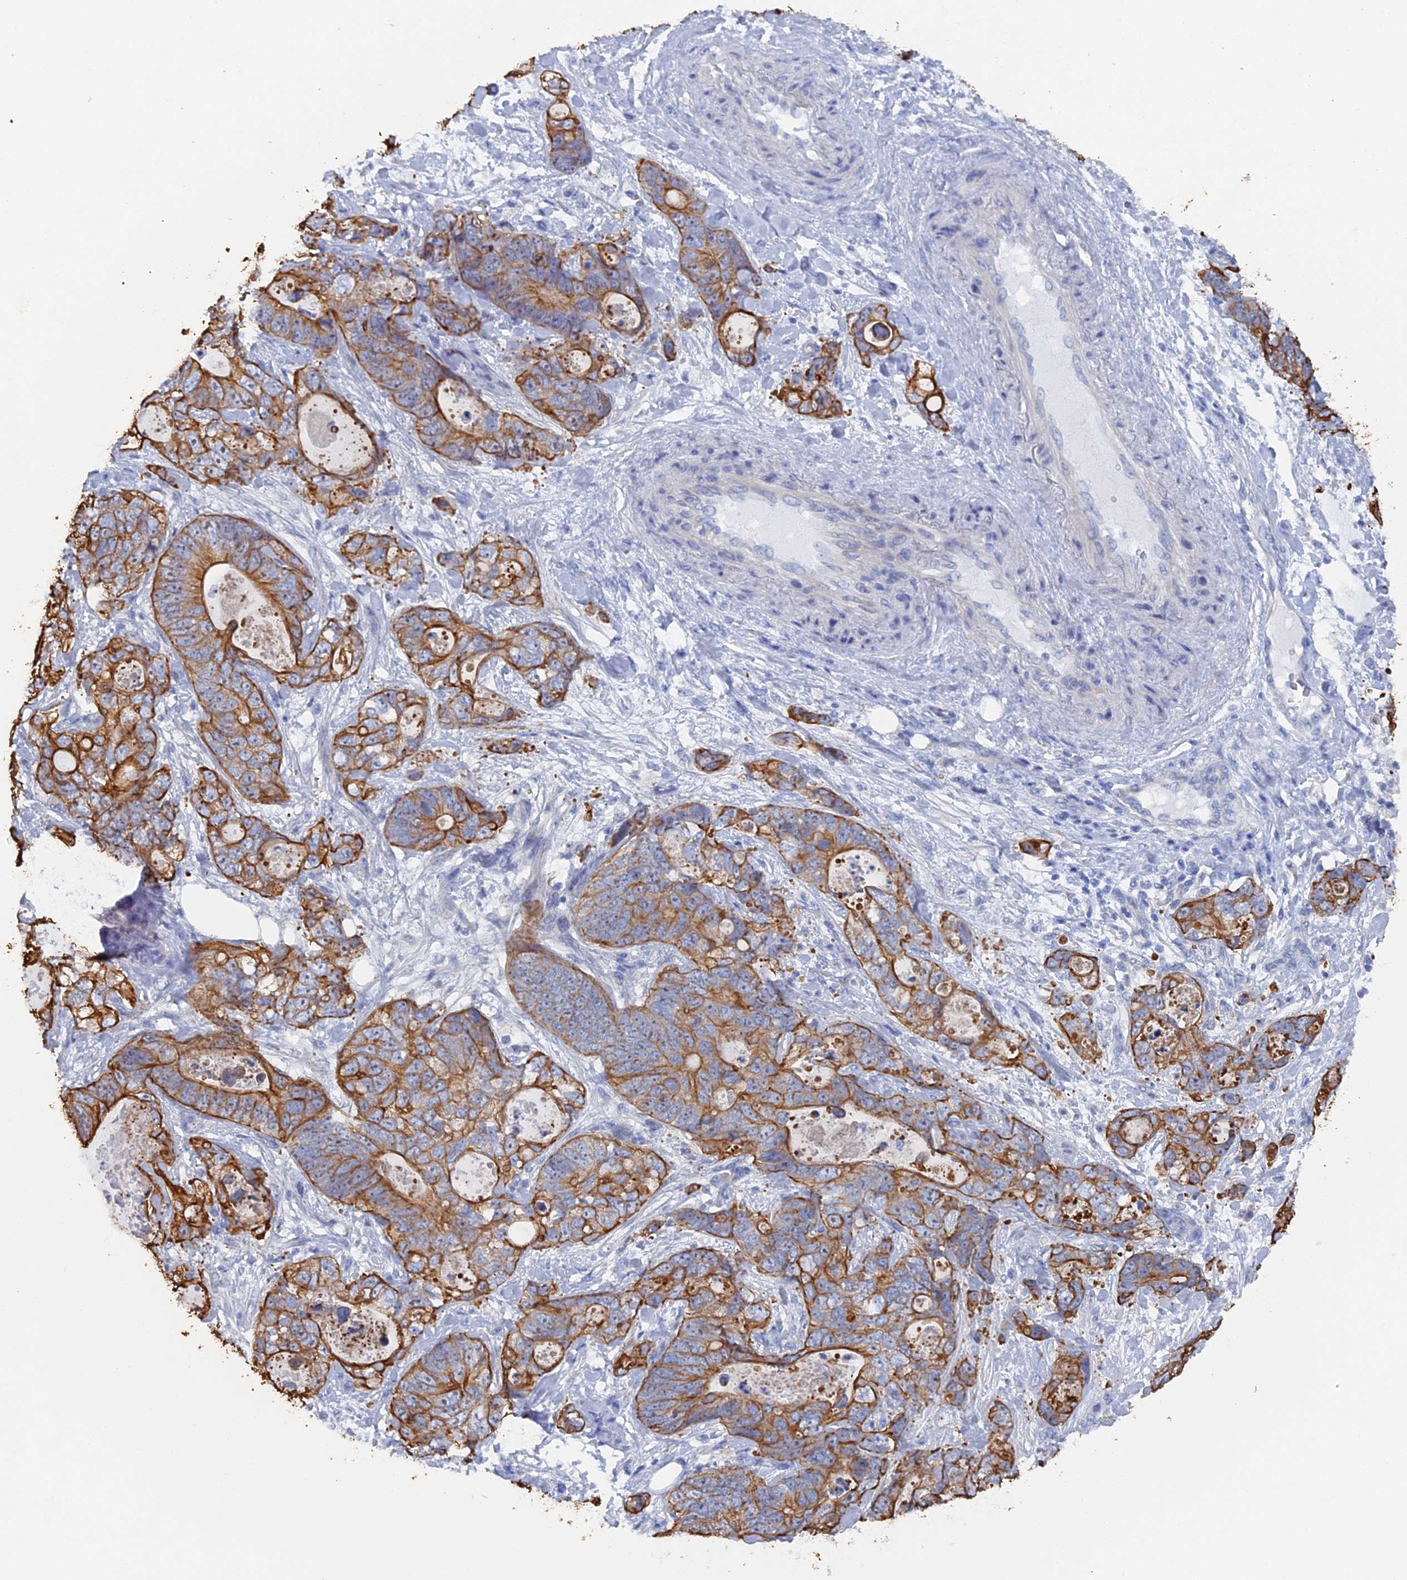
{"staining": {"intensity": "moderate", "quantity": ">75%", "location": "cytoplasmic/membranous"}, "tissue": "stomach cancer", "cell_type": "Tumor cells", "image_type": "cancer", "snomed": [{"axis": "morphology", "description": "Normal tissue, NOS"}, {"axis": "morphology", "description": "Adenocarcinoma, NOS"}, {"axis": "topography", "description": "Stomach"}], "caption": "An immunohistochemistry (IHC) photomicrograph of tumor tissue is shown. Protein staining in brown highlights moderate cytoplasmic/membranous positivity in stomach cancer (adenocarcinoma) within tumor cells.", "gene": "SRFBP1", "patient": {"sex": "female", "age": 89}}